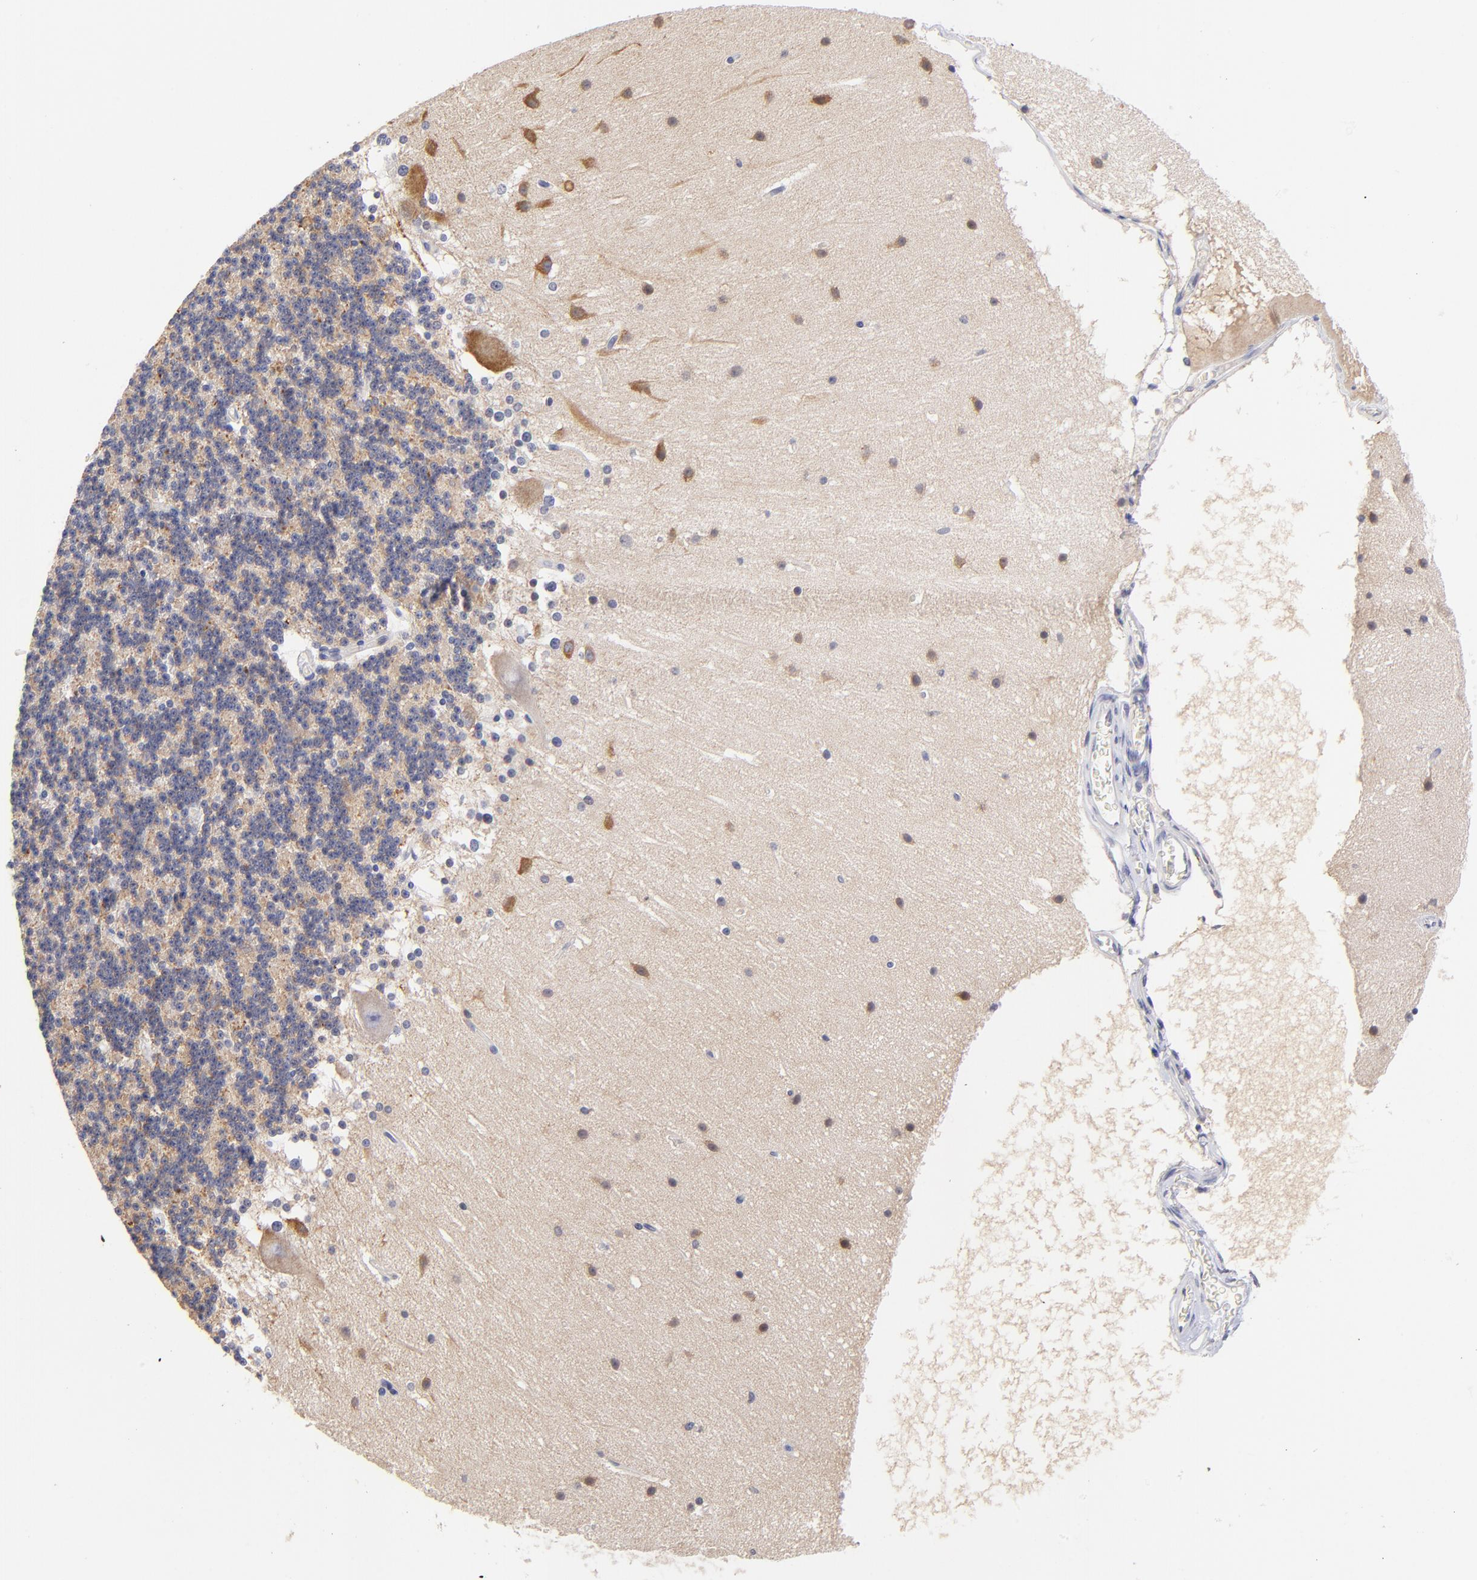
{"staining": {"intensity": "negative", "quantity": "none", "location": "none"}, "tissue": "cerebellum", "cell_type": "Cells in granular layer", "image_type": "normal", "snomed": [{"axis": "morphology", "description": "Normal tissue, NOS"}, {"axis": "topography", "description": "Cerebellum"}], "caption": "High power microscopy photomicrograph of an IHC image of benign cerebellum, revealing no significant positivity in cells in granular layer.", "gene": "ZNF155", "patient": {"sex": "female", "age": 19}}